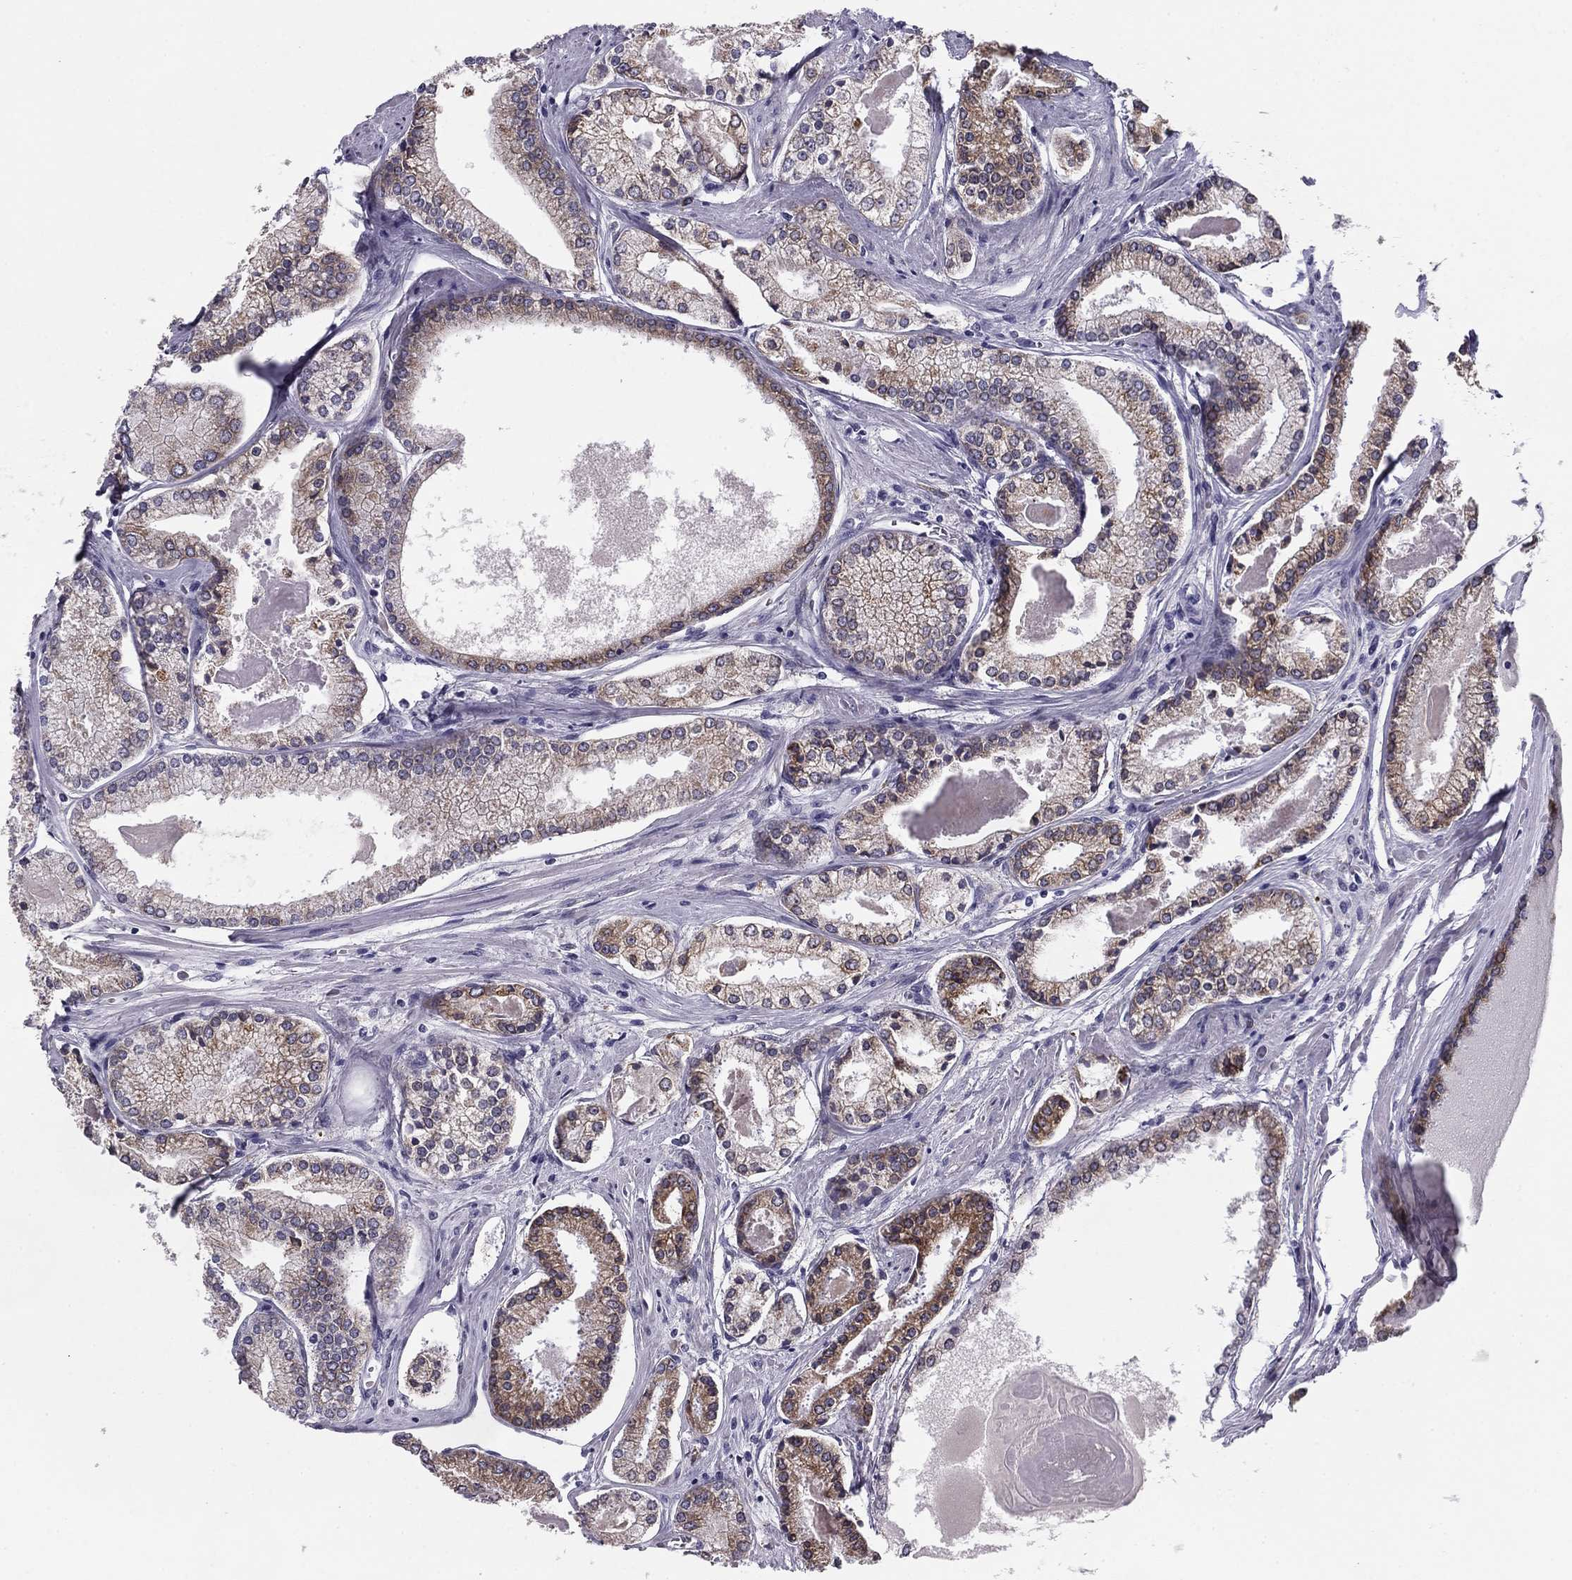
{"staining": {"intensity": "moderate", "quantity": "25%-75%", "location": "cytoplasmic/membranous"}, "tissue": "prostate cancer", "cell_type": "Tumor cells", "image_type": "cancer", "snomed": [{"axis": "morphology", "description": "Adenocarcinoma, NOS"}, {"axis": "topography", "description": "Prostate"}], "caption": "Prostate cancer (adenocarcinoma) tissue demonstrates moderate cytoplasmic/membranous expression in about 25%-75% of tumor cells, visualized by immunohistochemistry.", "gene": "TMED3", "patient": {"sex": "male", "age": 72}}